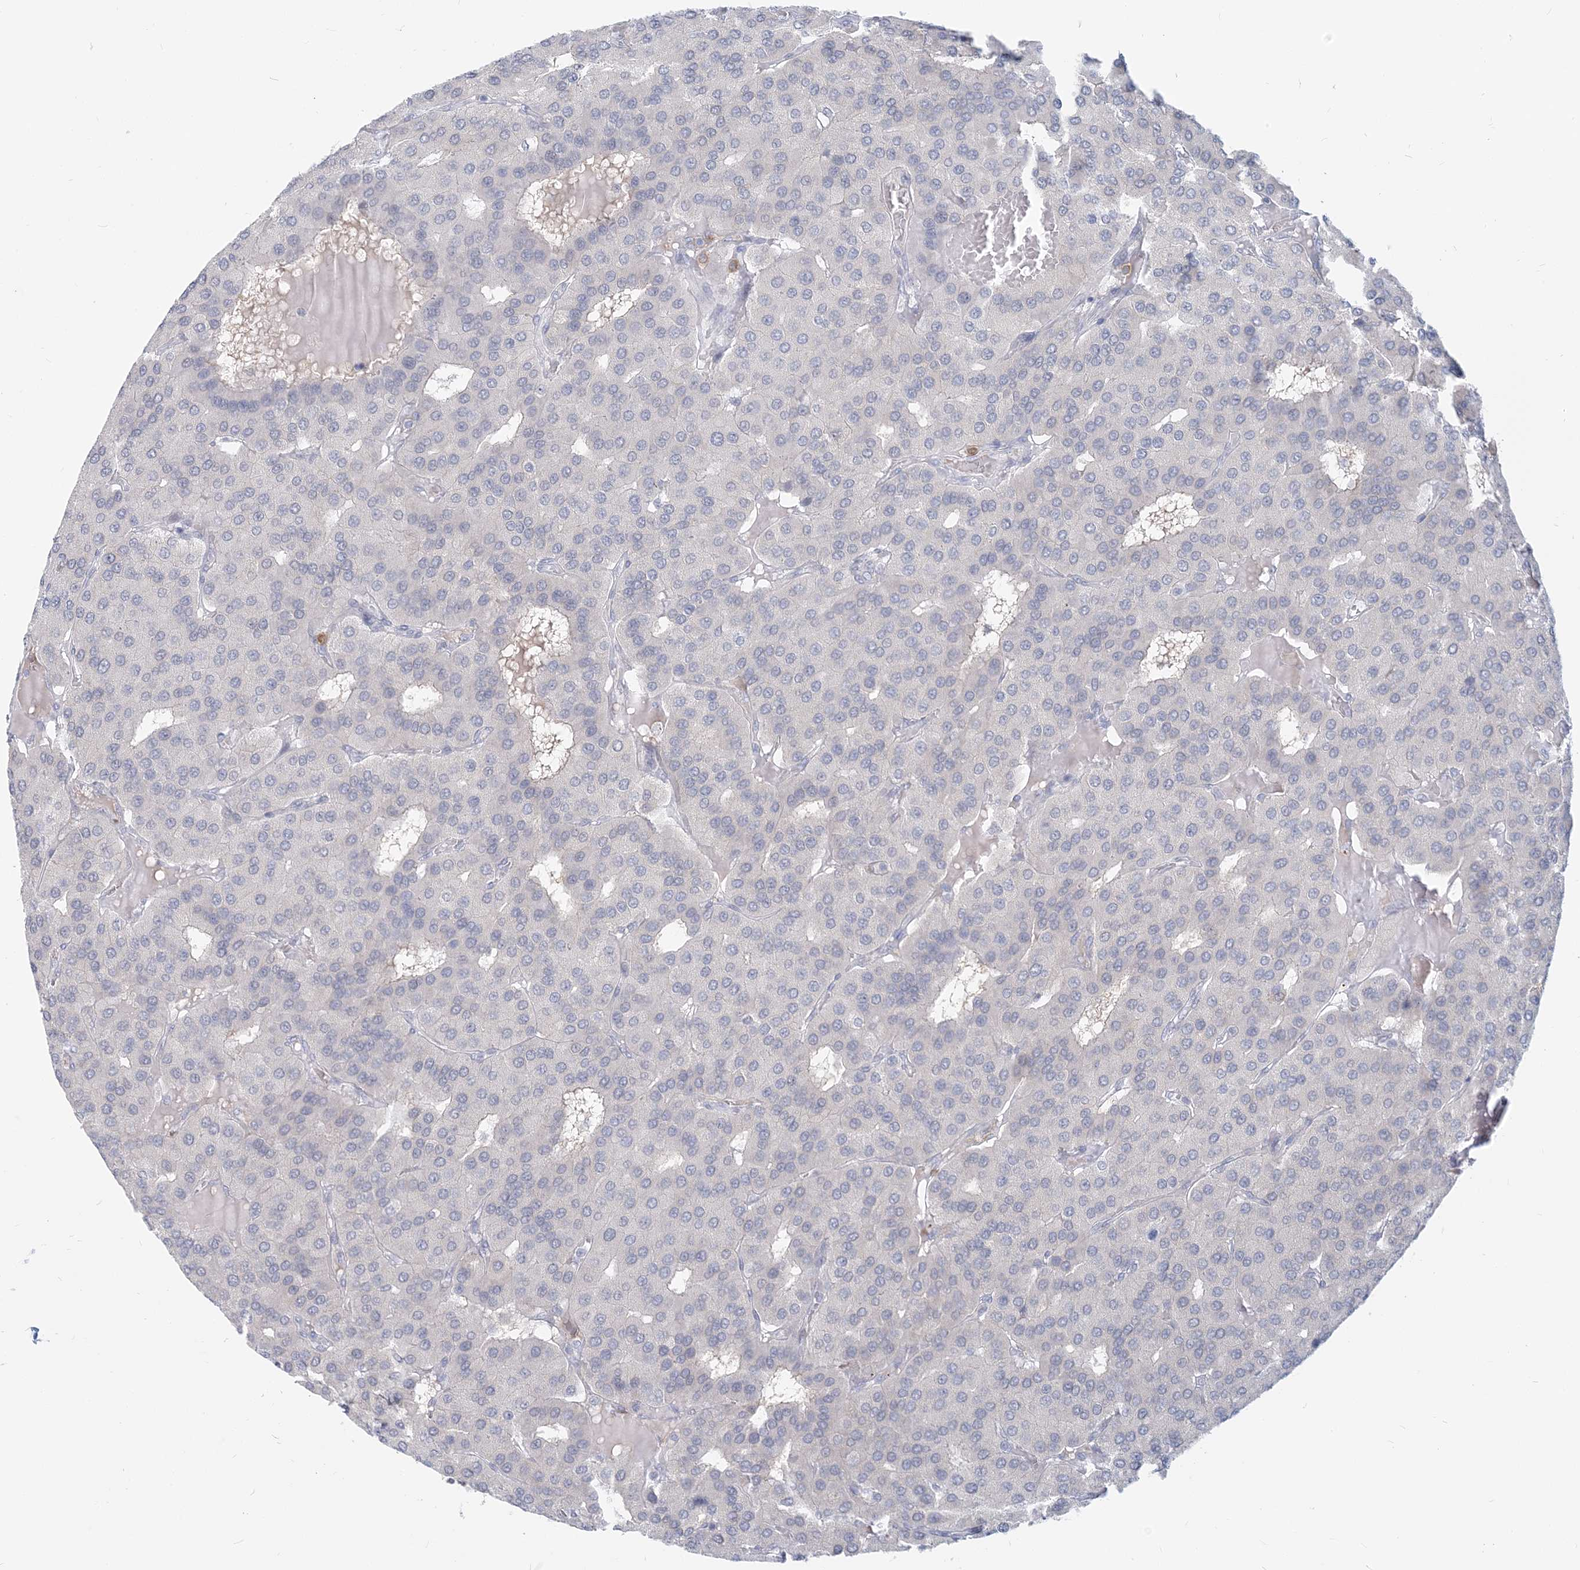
{"staining": {"intensity": "negative", "quantity": "none", "location": "none"}, "tissue": "parathyroid gland", "cell_type": "Glandular cells", "image_type": "normal", "snomed": [{"axis": "morphology", "description": "Normal tissue, NOS"}, {"axis": "morphology", "description": "Adenoma, NOS"}, {"axis": "topography", "description": "Parathyroid gland"}], "caption": "Immunohistochemistry histopathology image of unremarkable parathyroid gland: human parathyroid gland stained with DAB (3,3'-diaminobenzidine) displays no significant protein positivity in glandular cells. (Immunohistochemistry (ihc), brightfield microscopy, high magnification).", "gene": "GMPPA", "patient": {"sex": "female", "age": 86}}